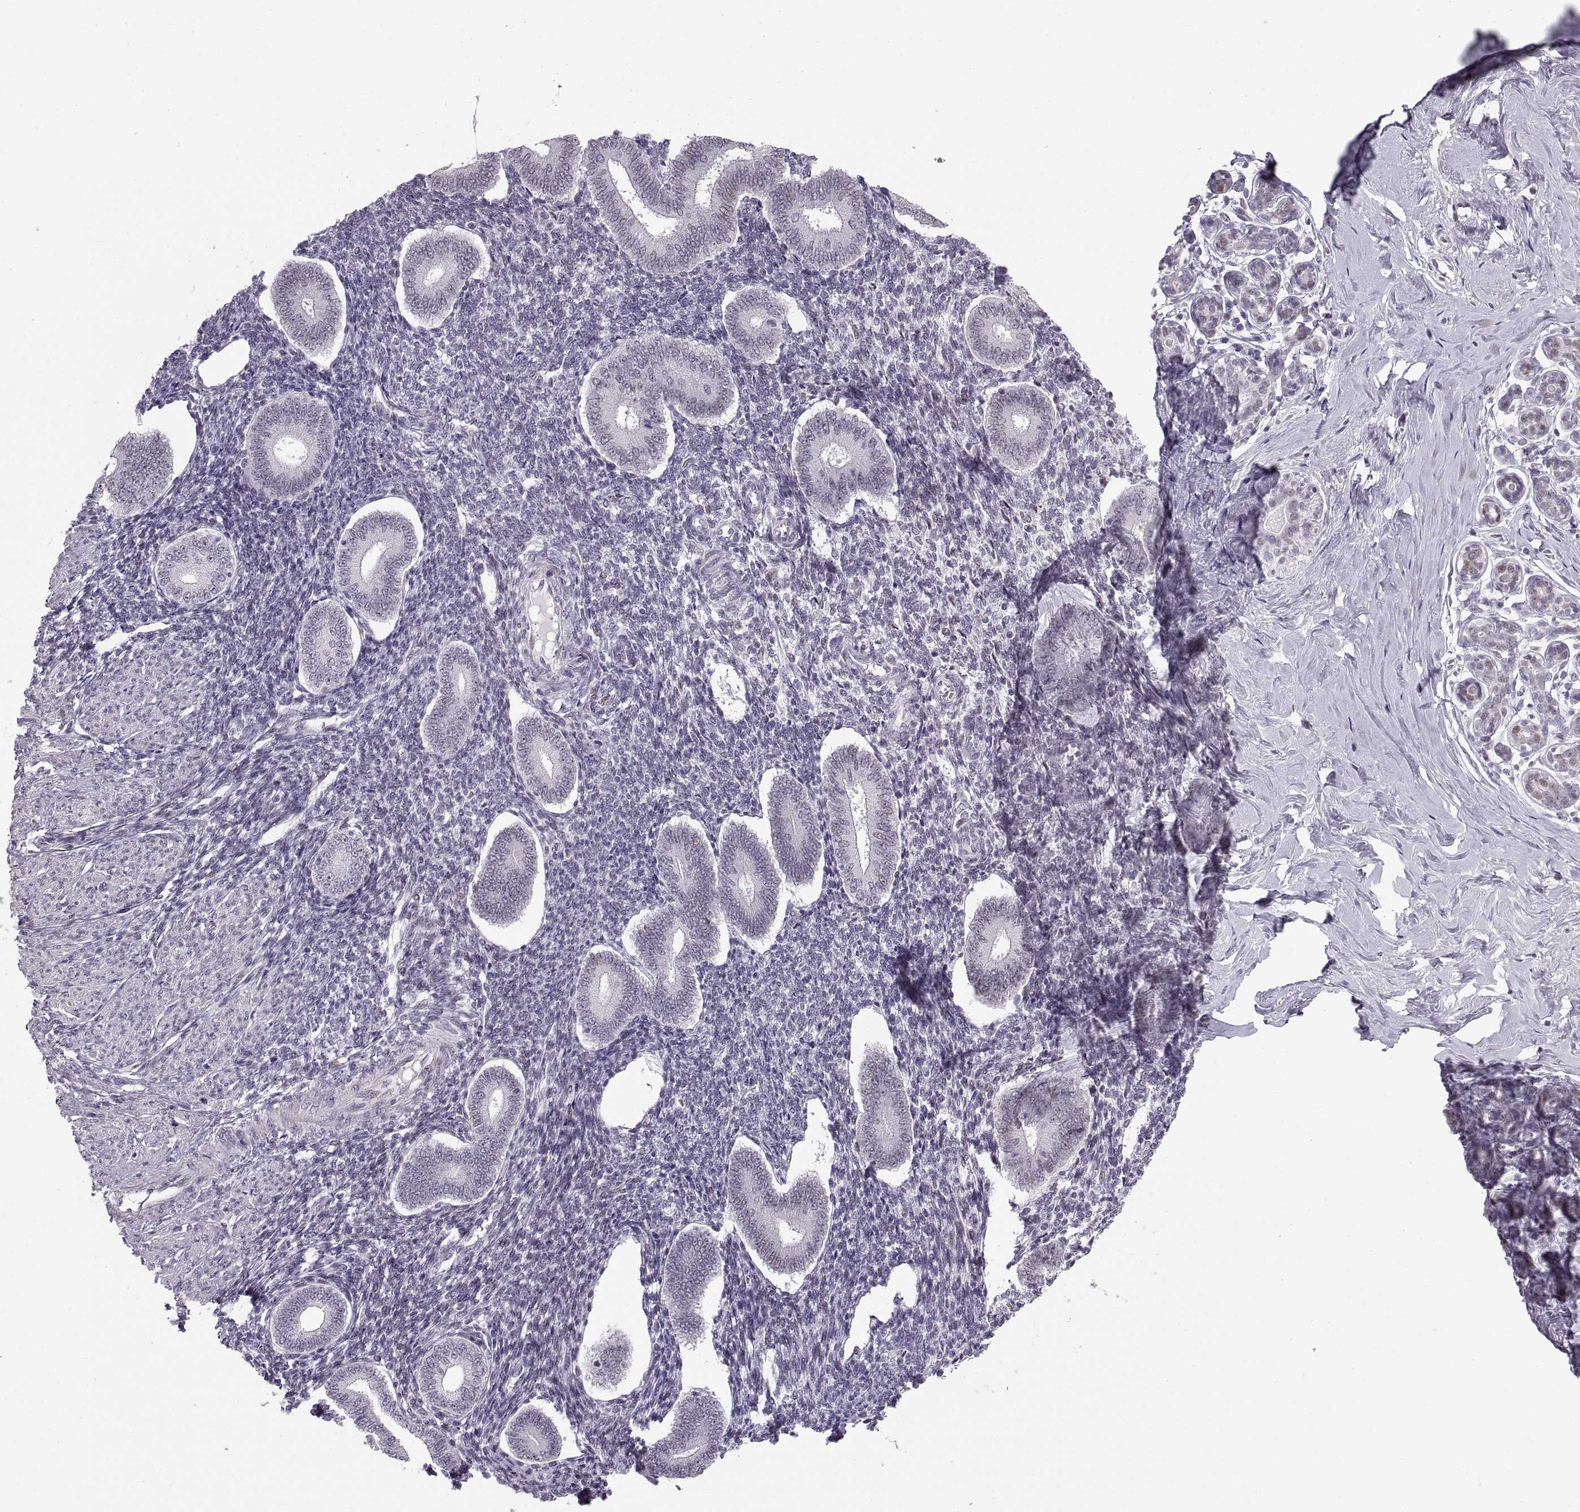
{"staining": {"intensity": "negative", "quantity": "none", "location": "none"}, "tissue": "endometrium", "cell_type": "Cells in endometrial stroma", "image_type": "normal", "snomed": [{"axis": "morphology", "description": "Normal tissue, NOS"}, {"axis": "topography", "description": "Endometrium"}], "caption": "The immunohistochemistry photomicrograph has no significant positivity in cells in endometrial stroma of endometrium.", "gene": "NANOS3", "patient": {"sex": "female", "age": 40}}